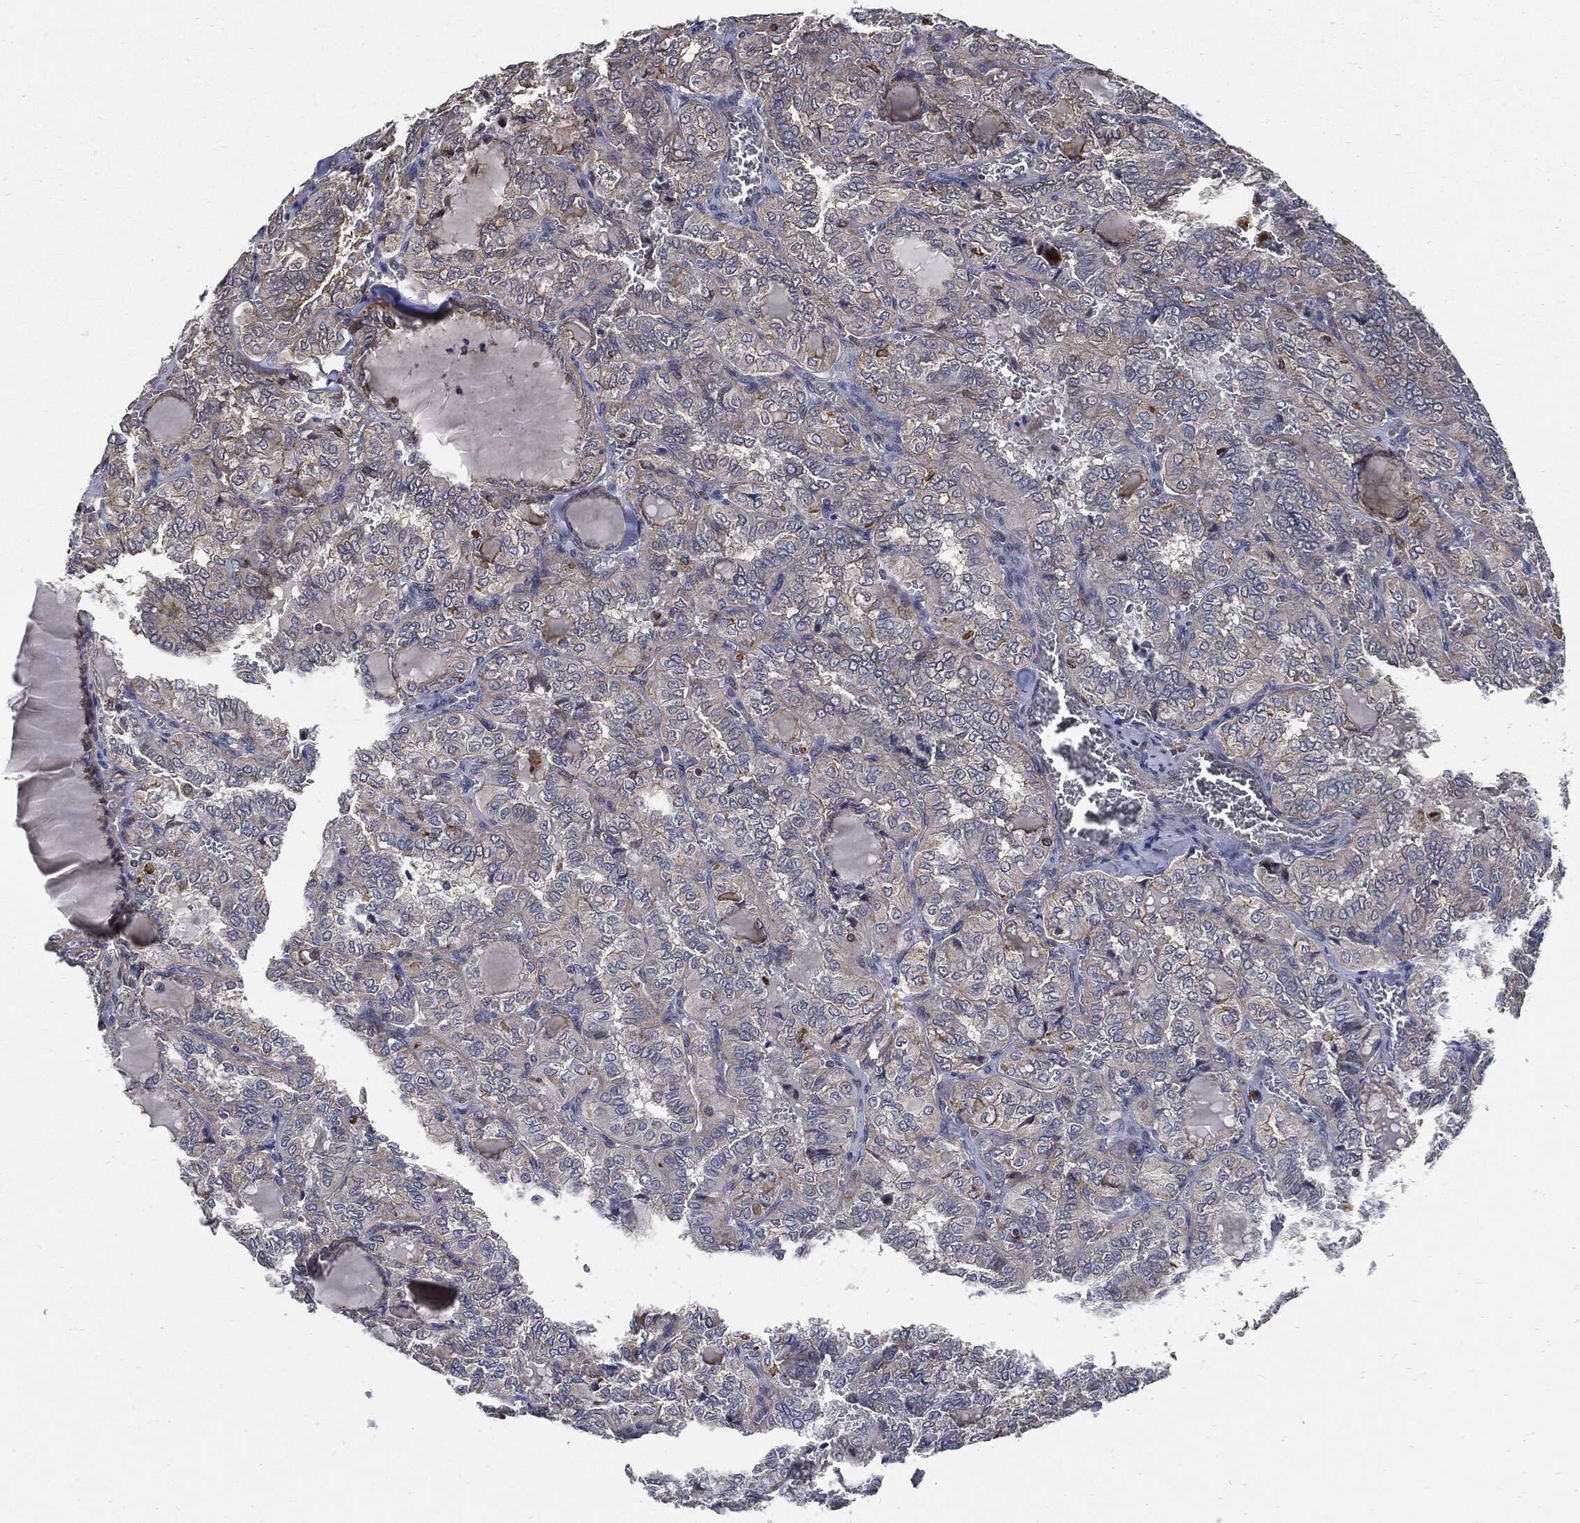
{"staining": {"intensity": "moderate", "quantity": "<25%", "location": "cytoplasmic/membranous"}, "tissue": "thyroid cancer", "cell_type": "Tumor cells", "image_type": "cancer", "snomed": [{"axis": "morphology", "description": "Papillary adenocarcinoma, NOS"}, {"axis": "topography", "description": "Thyroid gland"}], "caption": "An immunohistochemistry (IHC) histopathology image of neoplastic tissue is shown. Protein staining in brown highlights moderate cytoplasmic/membranous positivity in thyroid cancer (papillary adenocarcinoma) within tumor cells.", "gene": "SLC31A2", "patient": {"sex": "female", "age": 41}}